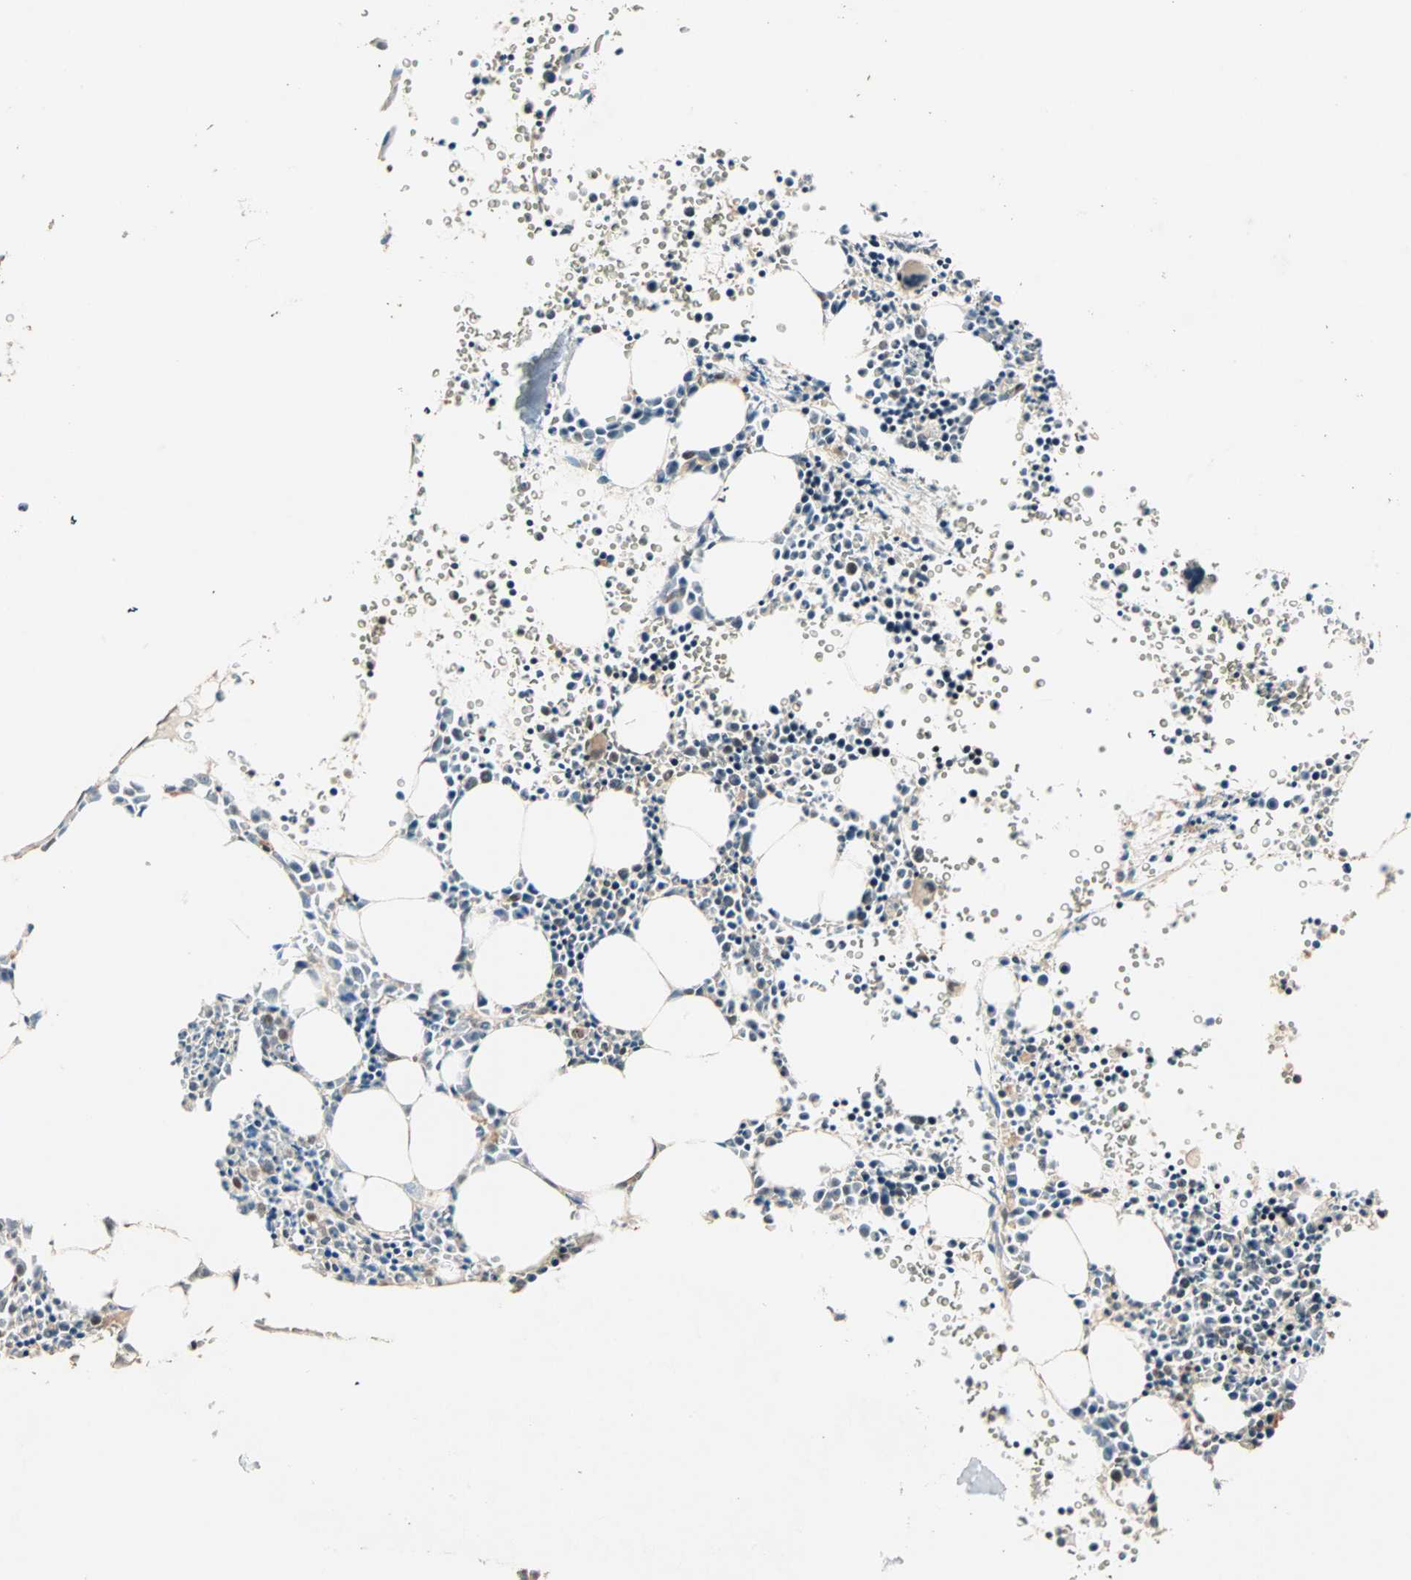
{"staining": {"intensity": "moderate", "quantity": "<25%", "location": "cytoplasmic/membranous"}, "tissue": "bone marrow", "cell_type": "Hematopoietic cells", "image_type": "normal", "snomed": [{"axis": "morphology", "description": "Normal tissue, NOS"}, {"axis": "morphology", "description": "Inflammation, NOS"}, {"axis": "topography", "description": "Bone marrow"}], "caption": "This micrograph shows benign bone marrow stained with immunohistochemistry (IHC) to label a protein in brown. The cytoplasmic/membranous of hematopoietic cells show moderate positivity for the protein. Nuclei are counter-stained blue.", "gene": "ZBTB33", "patient": {"sex": "female", "age": 17}}